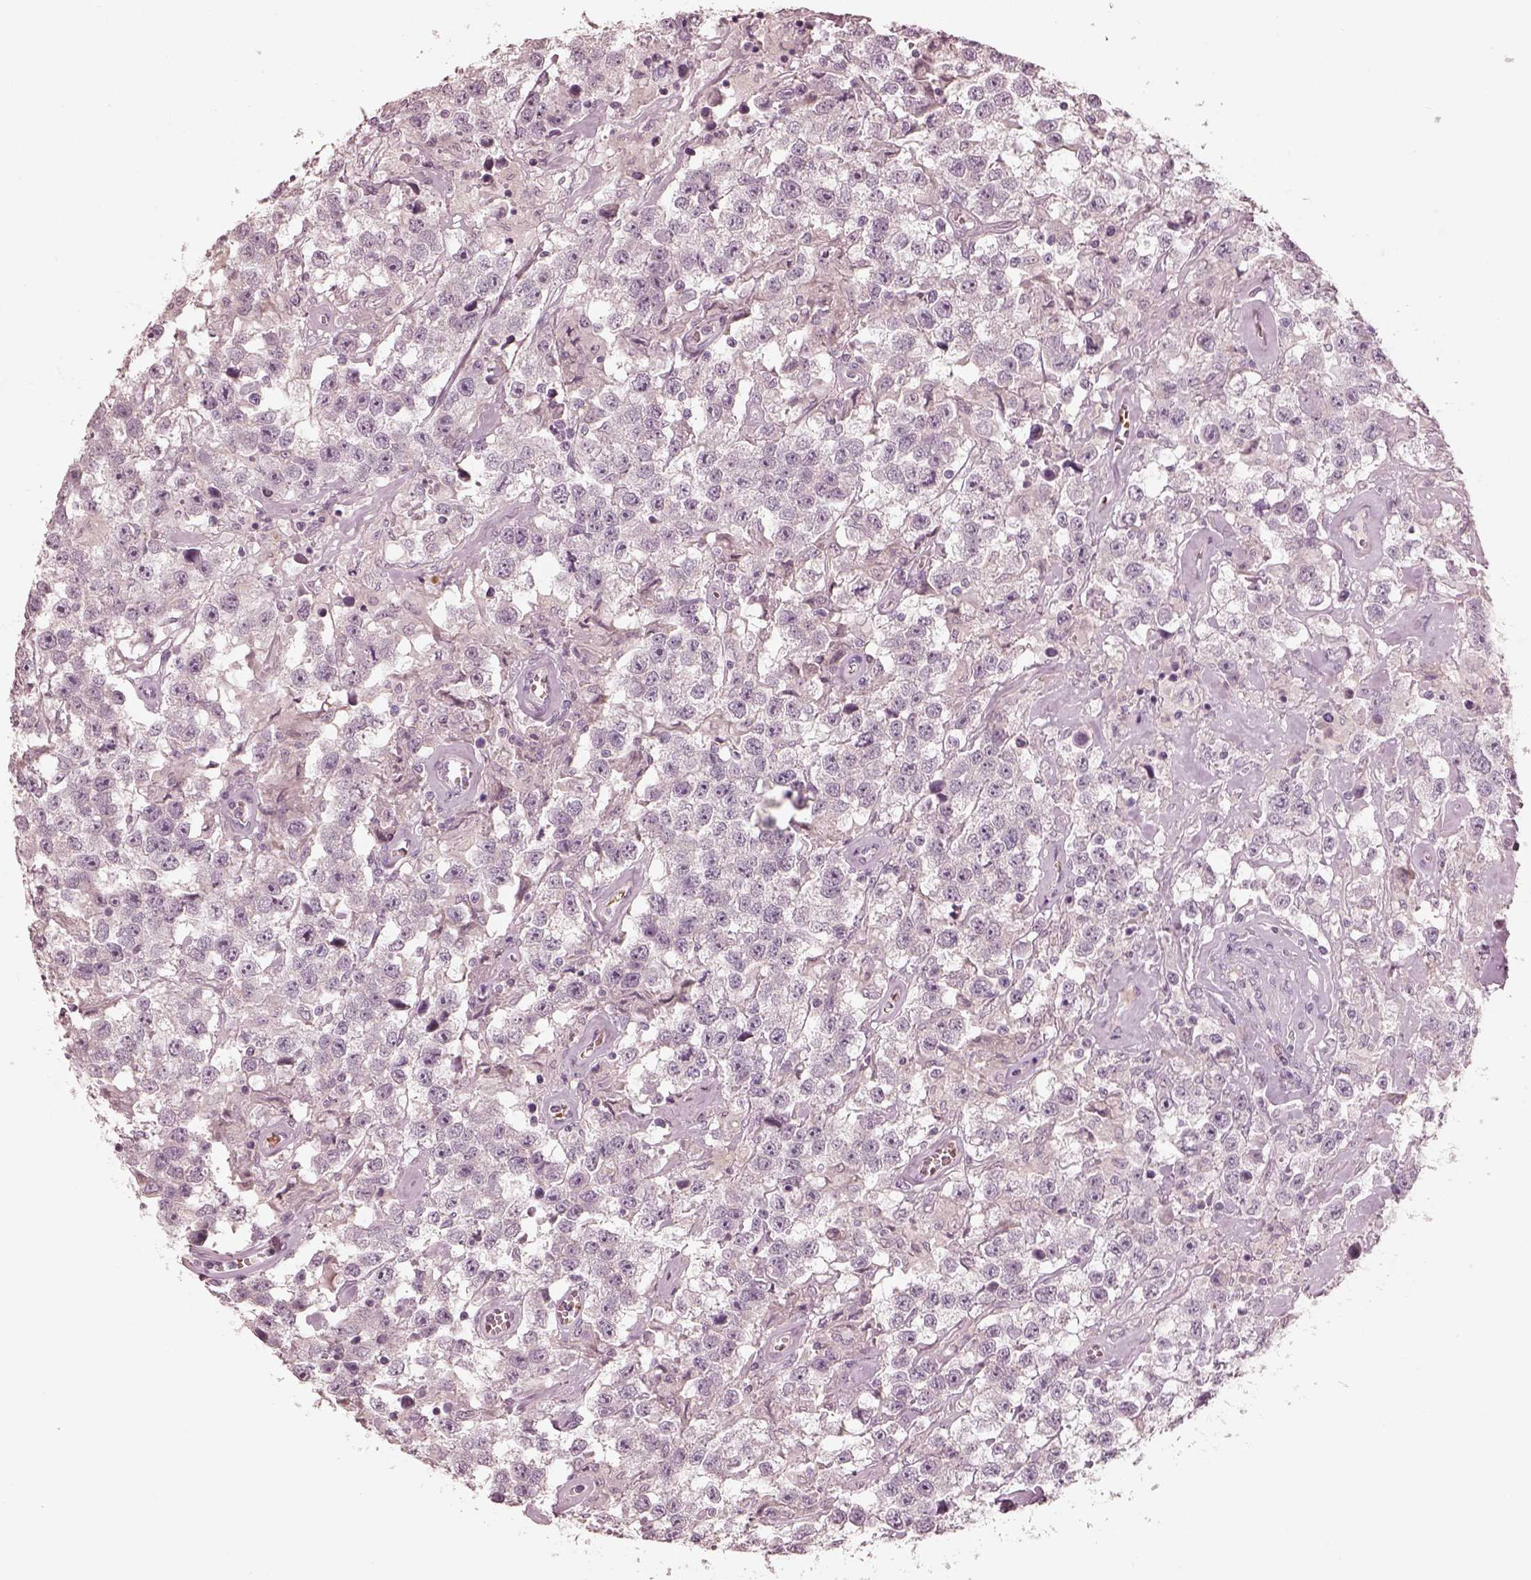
{"staining": {"intensity": "negative", "quantity": "none", "location": "none"}, "tissue": "testis cancer", "cell_type": "Tumor cells", "image_type": "cancer", "snomed": [{"axis": "morphology", "description": "Seminoma, NOS"}, {"axis": "topography", "description": "Testis"}], "caption": "Immunohistochemistry histopathology image of seminoma (testis) stained for a protein (brown), which reveals no expression in tumor cells.", "gene": "ANKLE1", "patient": {"sex": "male", "age": 43}}